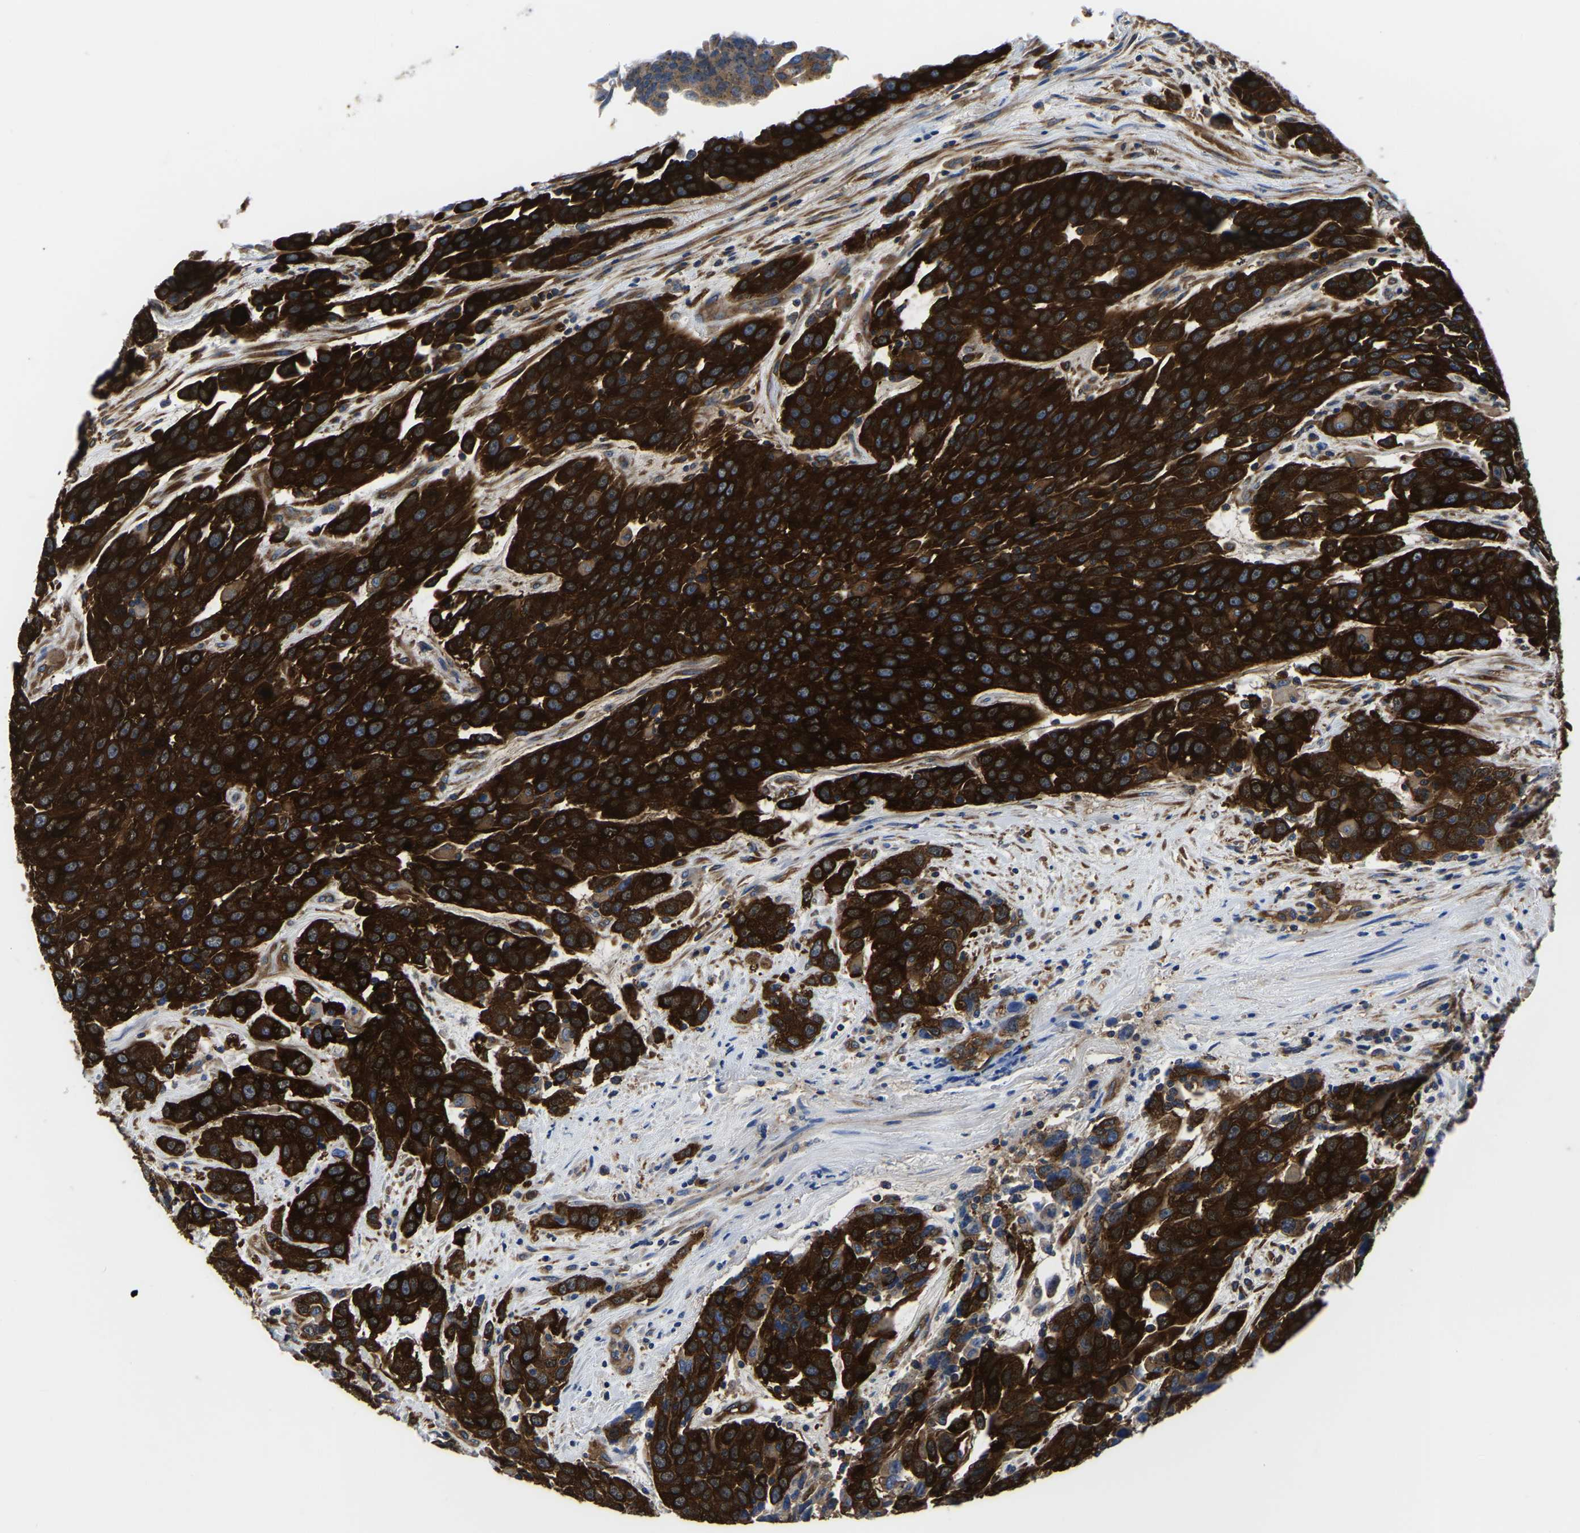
{"staining": {"intensity": "strong", "quantity": ">75%", "location": "cytoplasmic/membranous"}, "tissue": "urothelial cancer", "cell_type": "Tumor cells", "image_type": "cancer", "snomed": [{"axis": "morphology", "description": "Urothelial carcinoma, High grade"}, {"axis": "topography", "description": "Urinary bladder"}], "caption": "IHC of high-grade urothelial carcinoma reveals high levels of strong cytoplasmic/membranous staining in approximately >75% of tumor cells.", "gene": "TFG", "patient": {"sex": "female", "age": 80}}